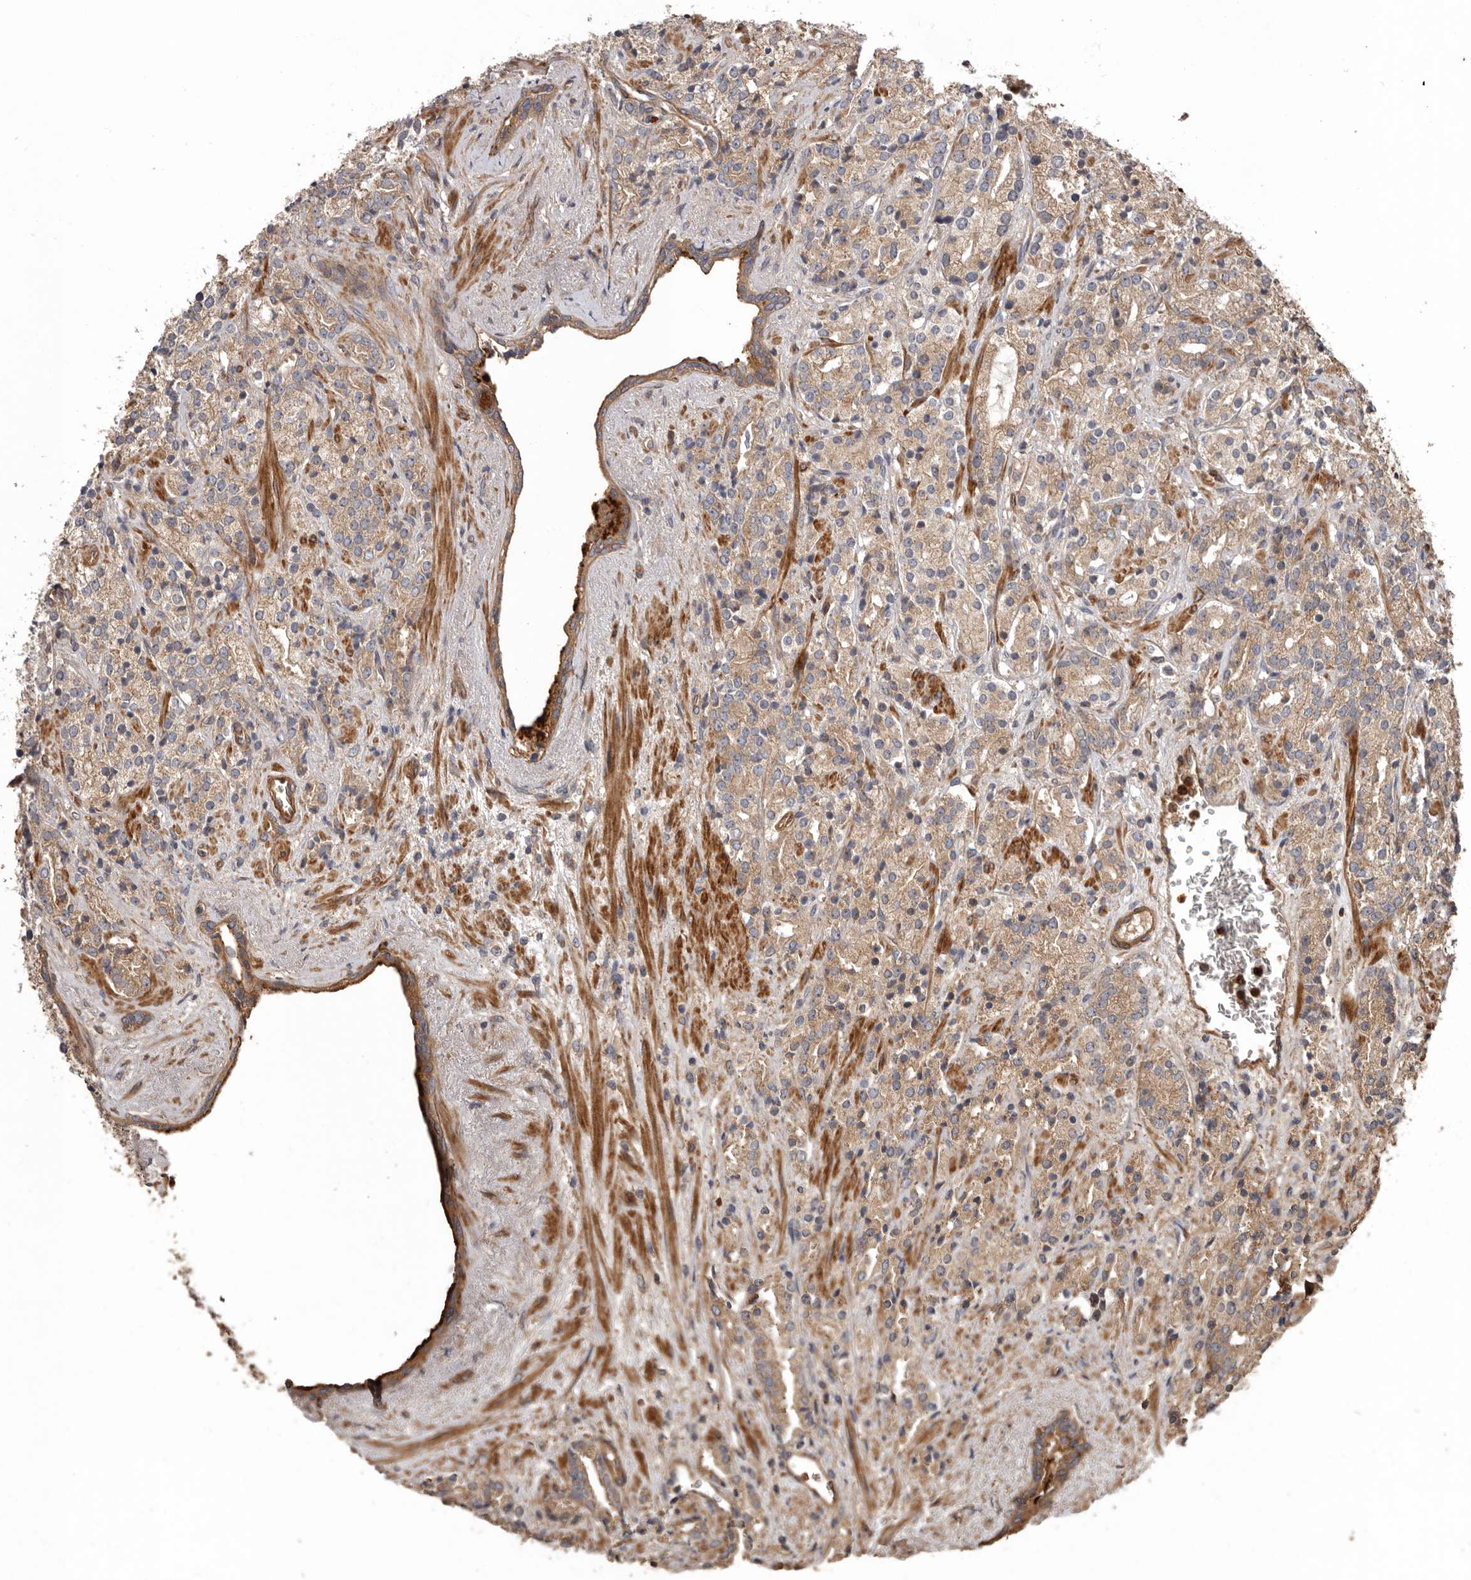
{"staining": {"intensity": "weak", "quantity": ">75%", "location": "cytoplasmic/membranous"}, "tissue": "prostate cancer", "cell_type": "Tumor cells", "image_type": "cancer", "snomed": [{"axis": "morphology", "description": "Adenocarcinoma, High grade"}, {"axis": "topography", "description": "Prostate"}], "caption": "This micrograph exhibits prostate adenocarcinoma (high-grade) stained with immunohistochemistry (IHC) to label a protein in brown. The cytoplasmic/membranous of tumor cells show weak positivity for the protein. Nuclei are counter-stained blue.", "gene": "ARHGEF5", "patient": {"sex": "male", "age": 71}}